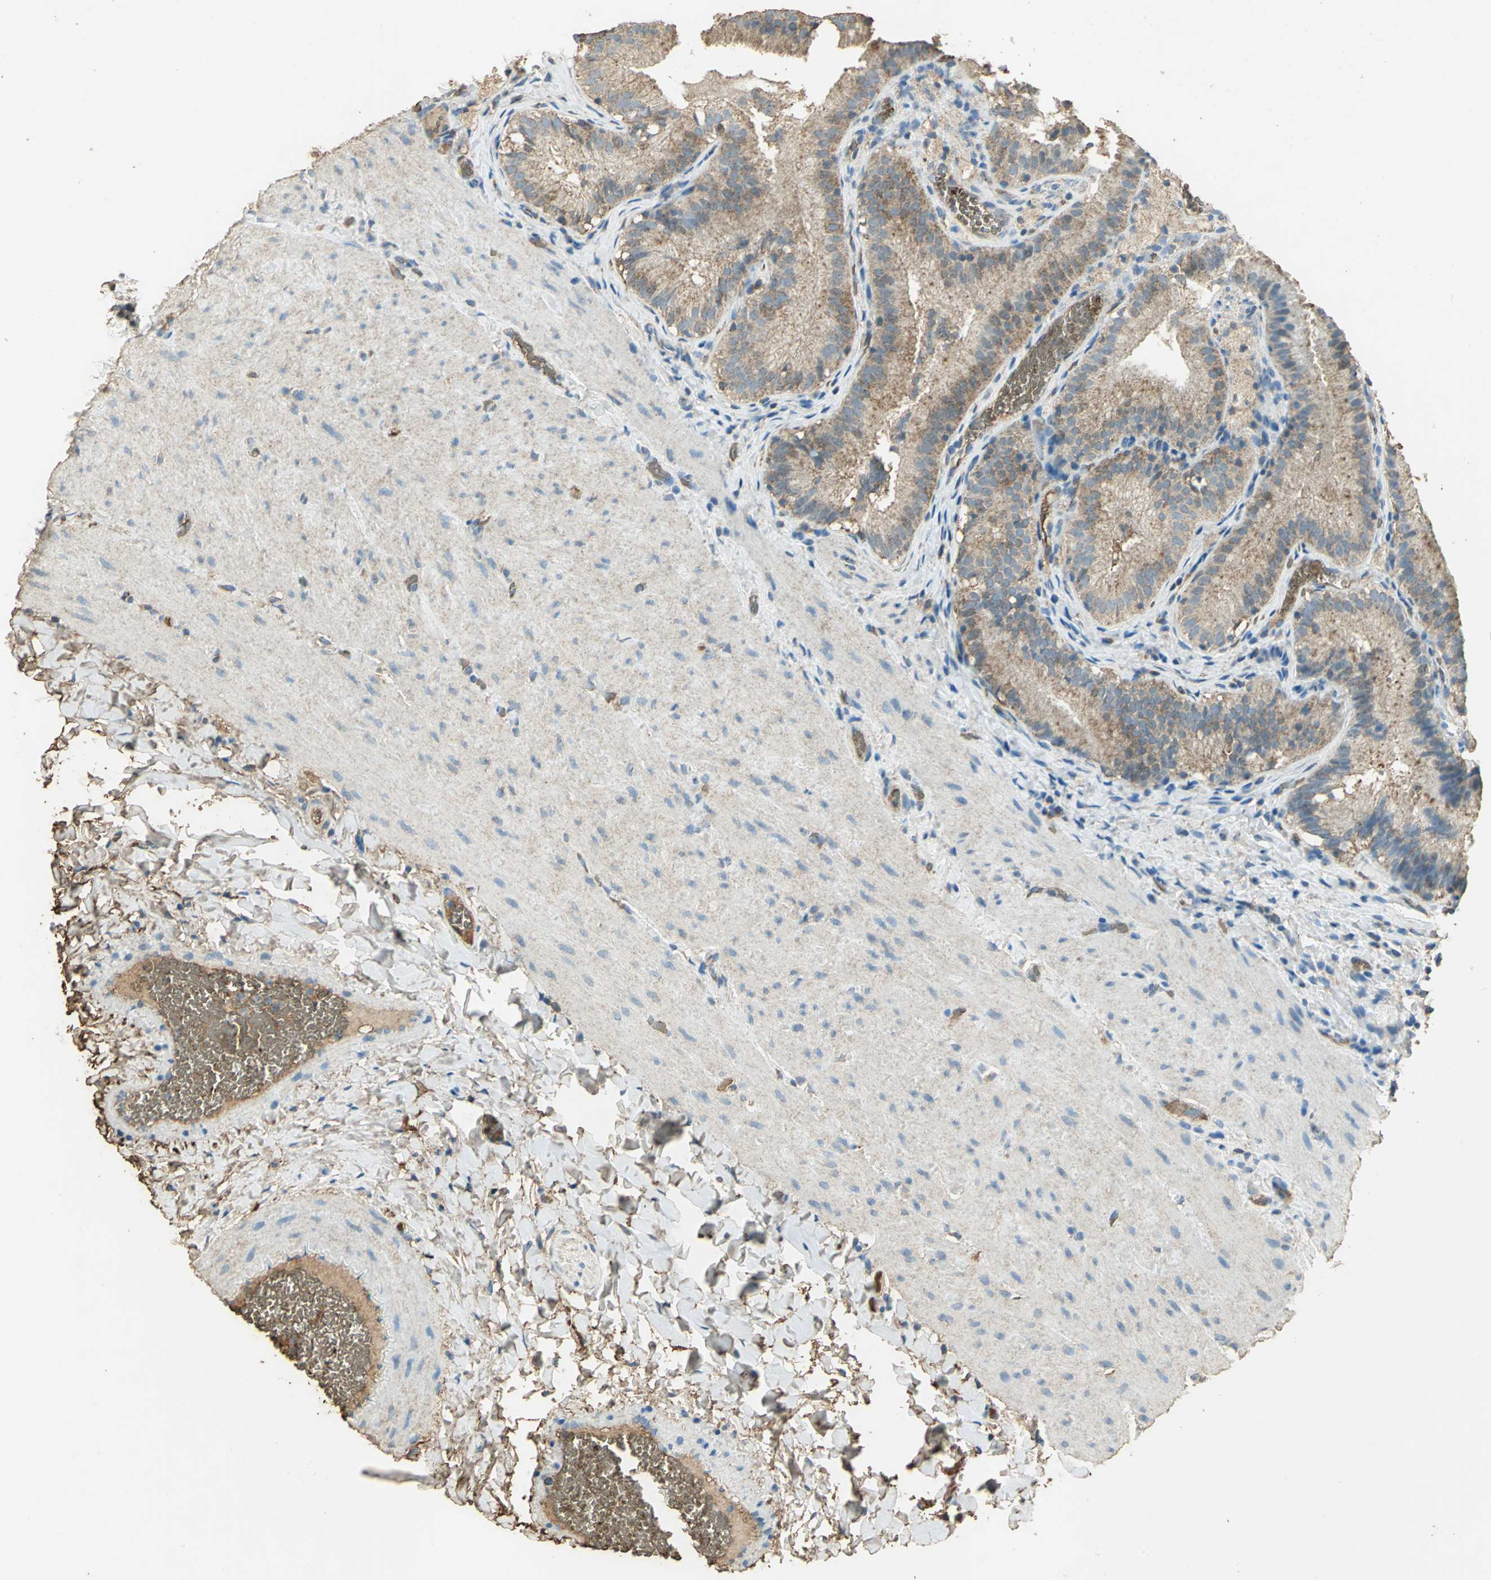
{"staining": {"intensity": "moderate", "quantity": ">75%", "location": "cytoplasmic/membranous"}, "tissue": "gallbladder", "cell_type": "Glandular cells", "image_type": "normal", "snomed": [{"axis": "morphology", "description": "Normal tissue, NOS"}, {"axis": "topography", "description": "Gallbladder"}], "caption": "About >75% of glandular cells in unremarkable human gallbladder demonstrate moderate cytoplasmic/membranous protein positivity as visualized by brown immunohistochemical staining.", "gene": "TRAPPC2", "patient": {"sex": "female", "age": 24}}